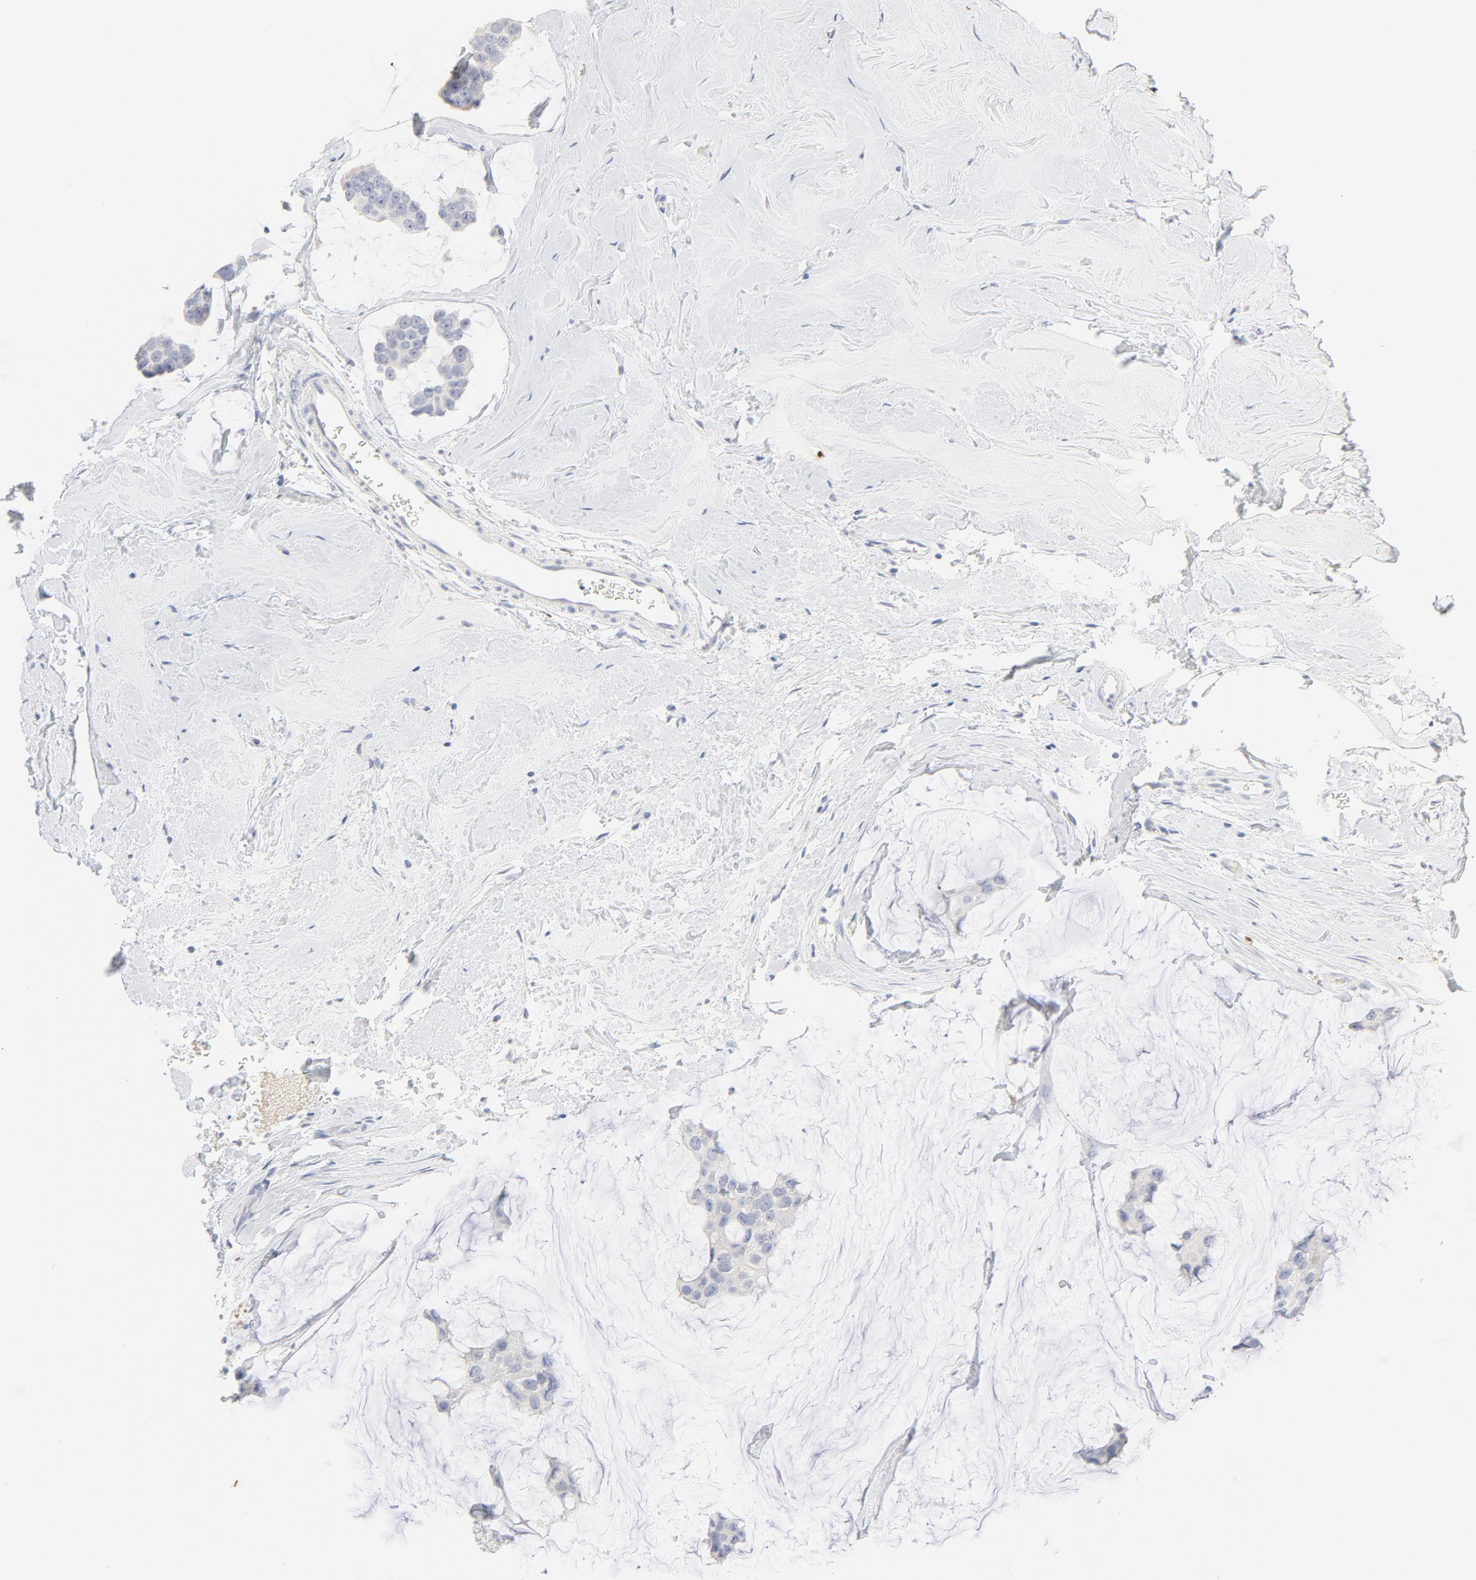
{"staining": {"intensity": "negative", "quantity": "none", "location": "none"}, "tissue": "breast cancer", "cell_type": "Tumor cells", "image_type": "cancer", "snomed": [{"axis": "morphology", "description": "Normal tissue, NOS"}, {"axis": "morphology", "description": "Duct carcinoma"}, {"axis": "topography", "description": "Breast"}], "caption": "This is an IHC histopathology image of intraductal carcinoma (breast). There is no positivity in tumor cells.", "gene": "FCGBP", "patient": {"sex": "female", "age": 50}}